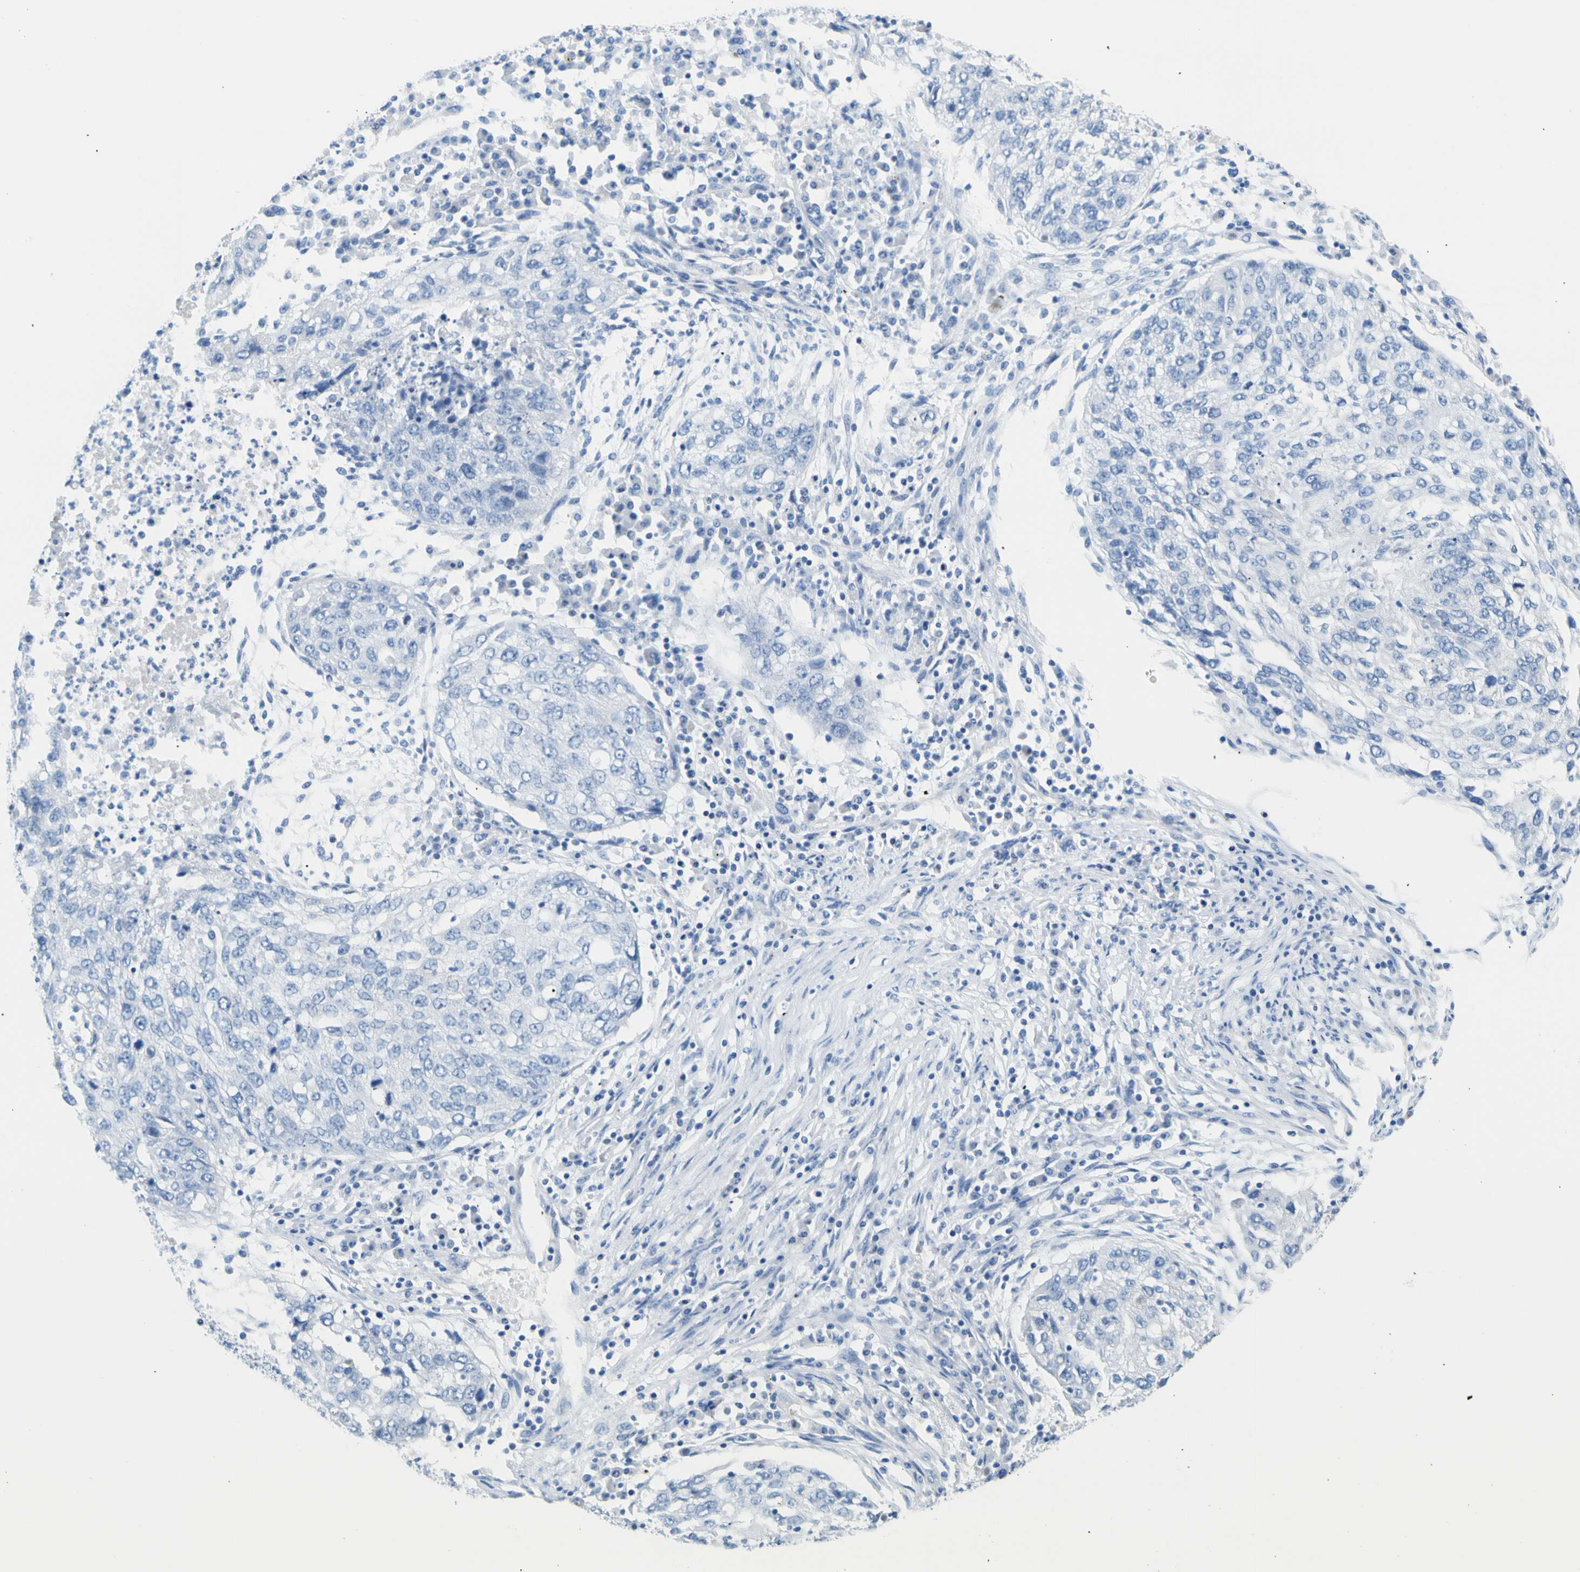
{"staining": {"intensity": "negative", "quantity": "none", "location": "none"}, "tissue": "lung cancer", "cell_type": "Tumor cells", "image_type": "cancer", "snomed": [{"axis": "morphology", "description": "Squamous cell carcinoma, NOS"}, {"axis": "topography", "description": "Lung"}], "caption": "Immunohistochemistry (IHC) micrograph of lung cancer (squamous cell carcinoma) stained for a protein (brown), which exhibits no positivity in tumor cells.", "gene": "CEL", "patient": {"sex": "female", "age": 63}}